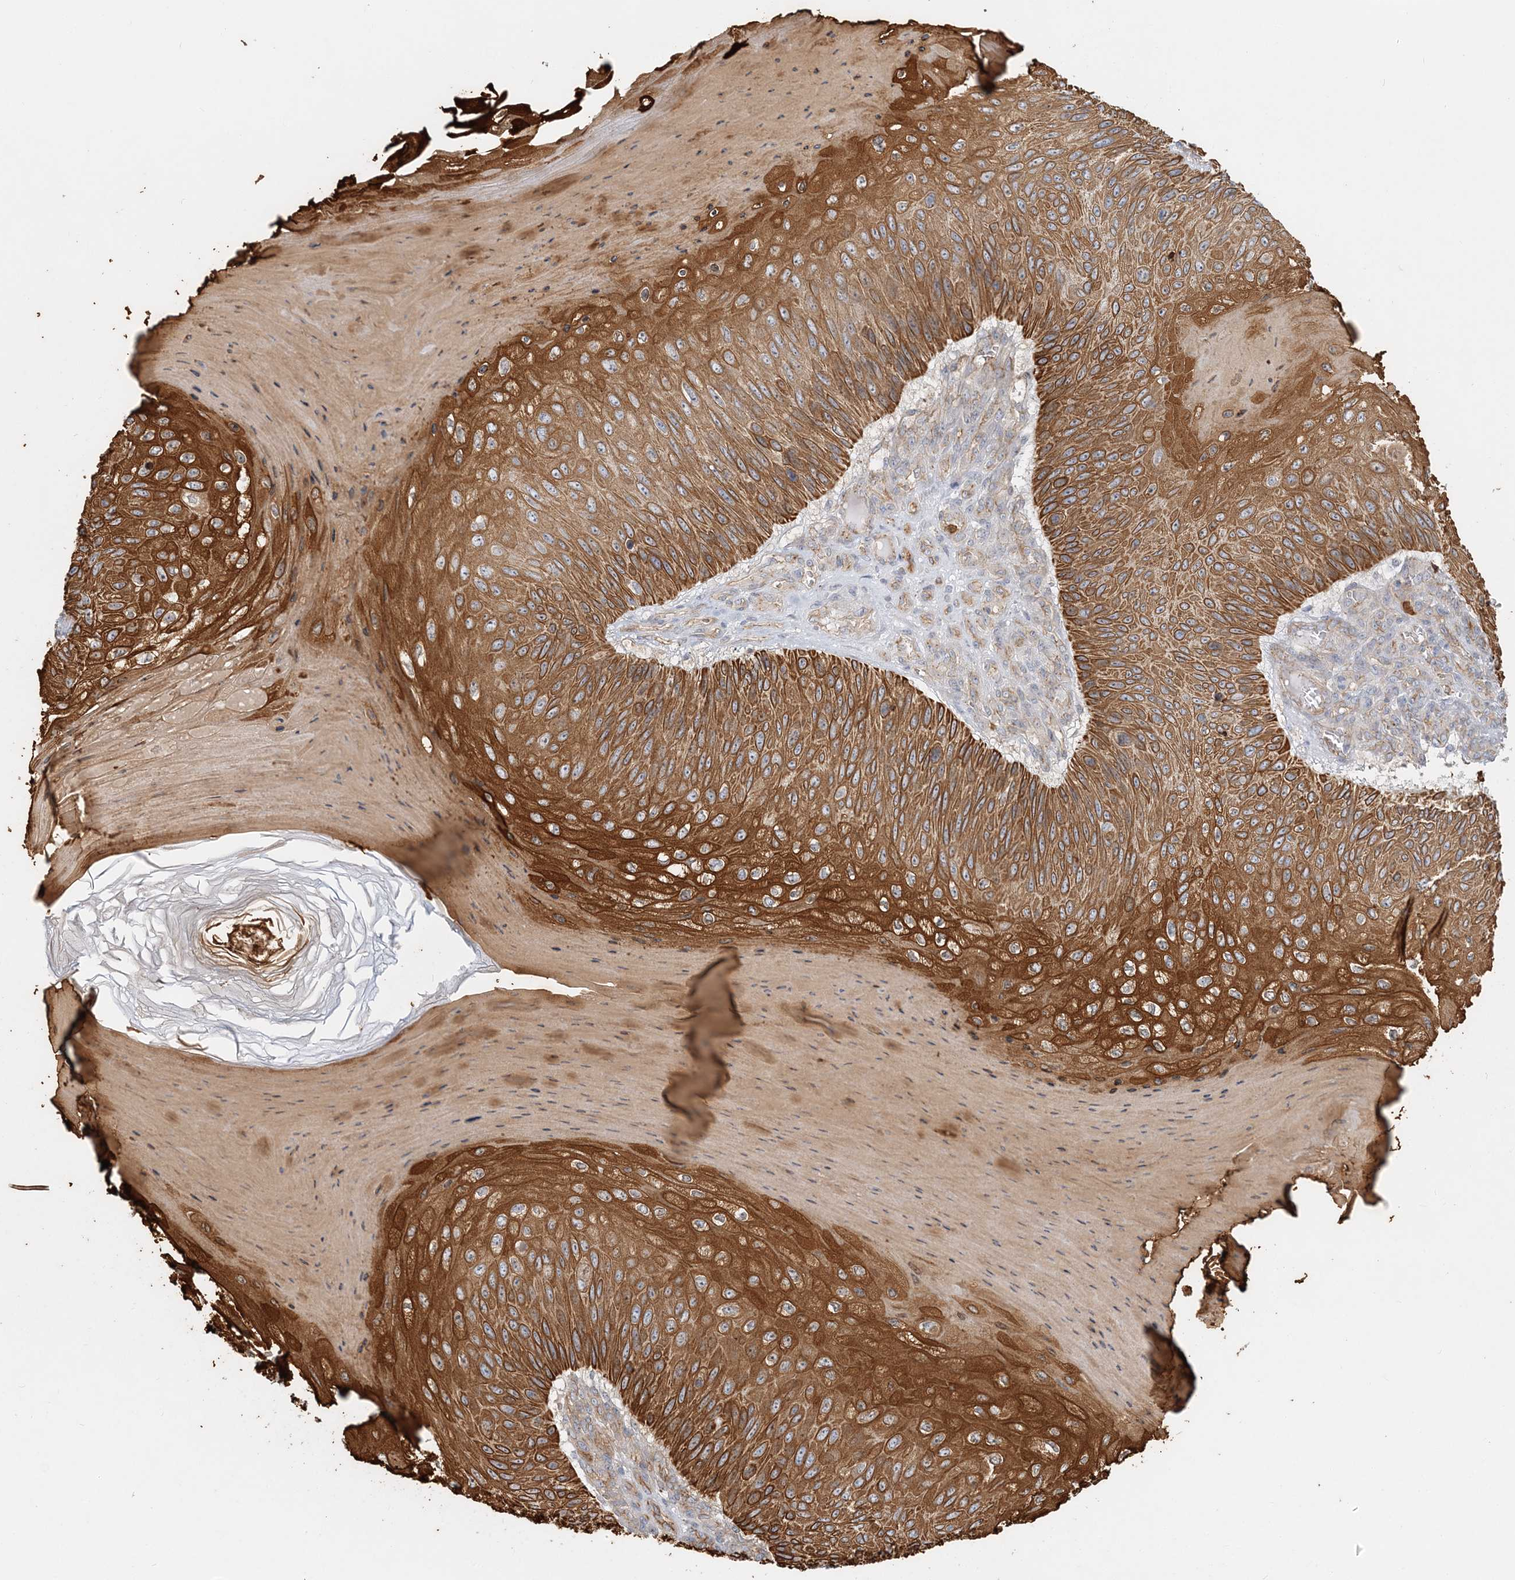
{"staining": {"intensity": "strong", "quantity": ">75%", "location": "cytoplasmic/membranous"}, "tissue": "skin cancer", "cell_type": "Tumor cells", "image_type": "cancer", "snomed": [{"axis": "morphology", "description": "Squamous cell carcinoma, NOS"}, {"axis": "topography", "description": "Skin"}], "caption": "Immunohistochemical staining of skin cancer reveals high levels of strong cytoplasmic/membranous positivity in approximately >75% of tumor cells.", "gene": "DNAH1", "patient": {"sex": "female", "age": 88}}